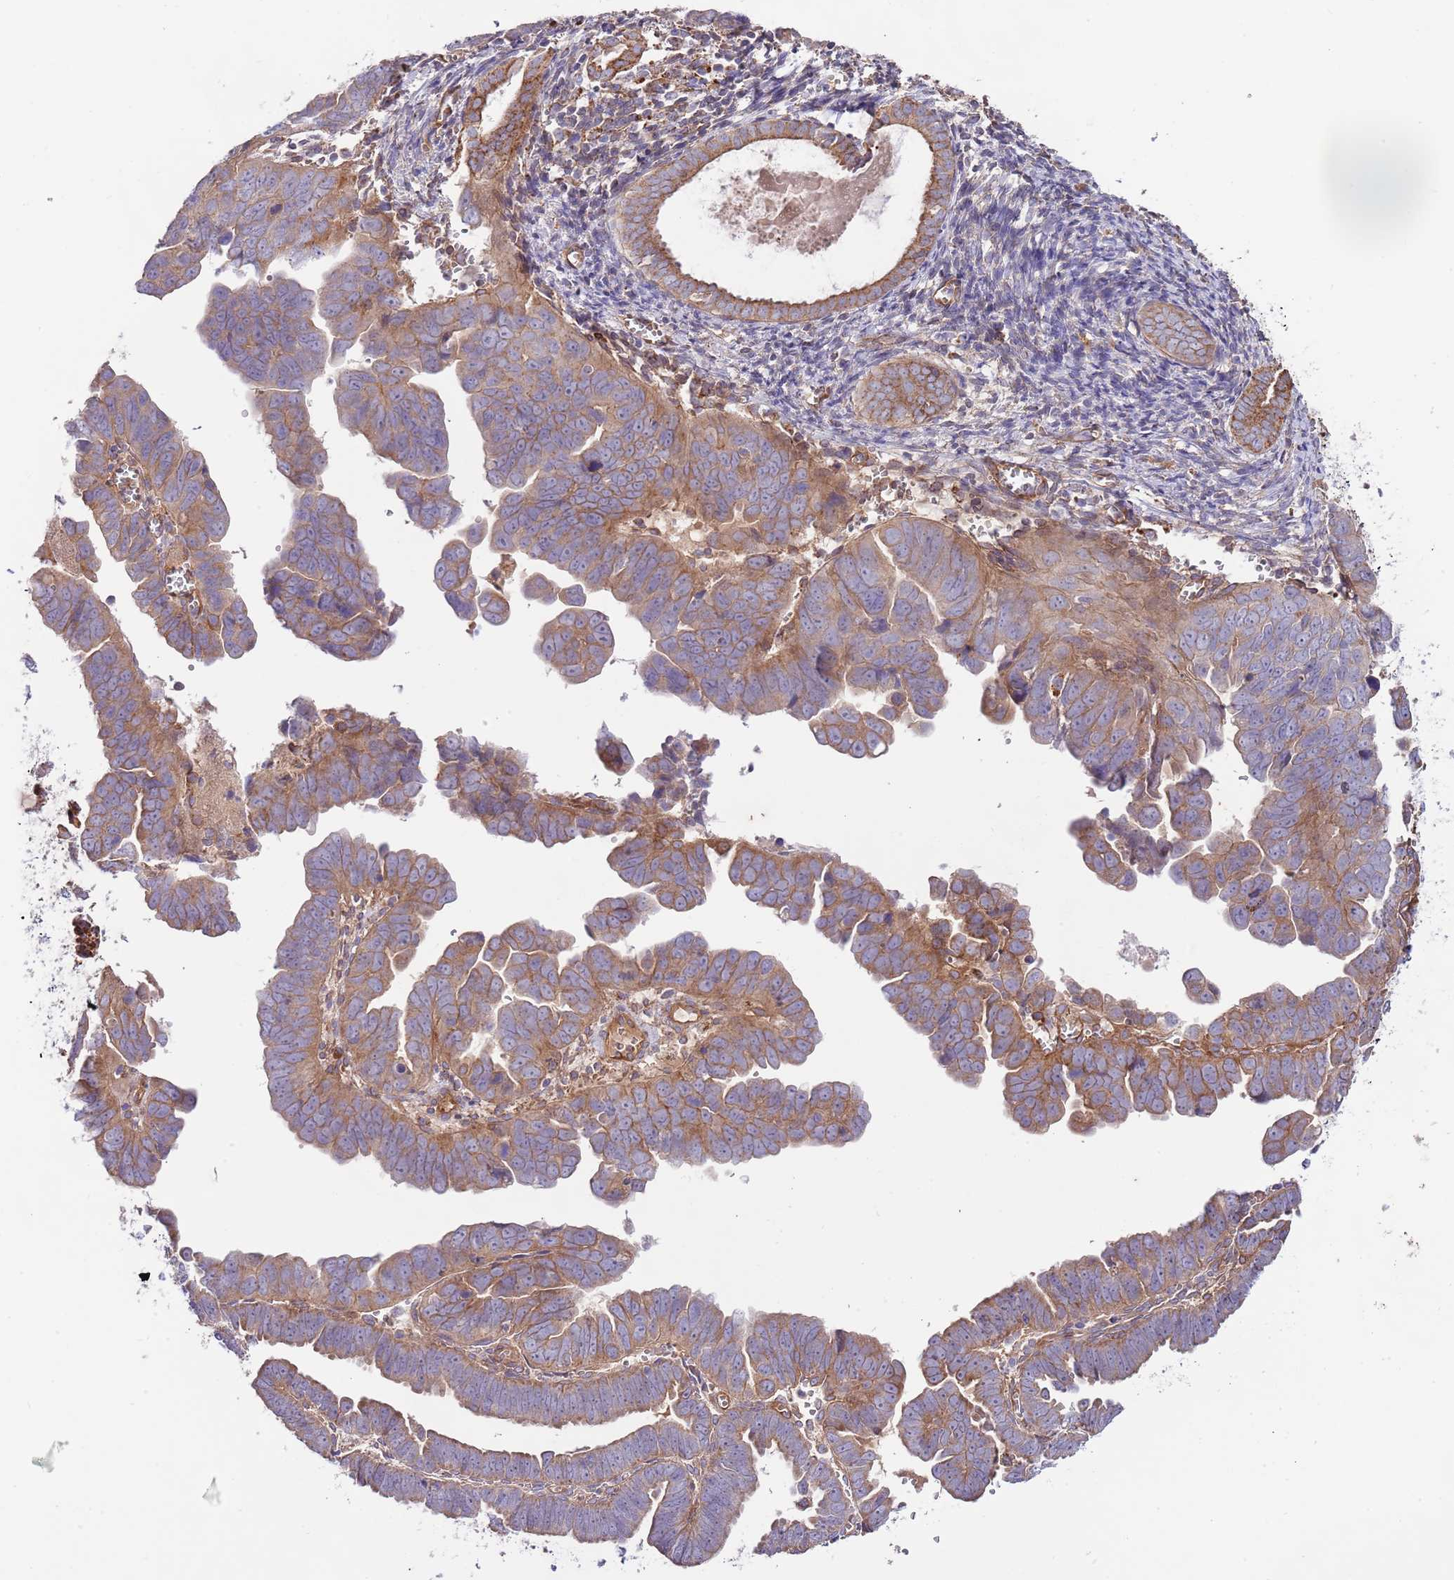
{"staining": {"intensity": "strong", "quantity": "25%-75%", "location": "cytoplasmic/membranous"}, "tissue": "endometrial cancer", "cell_type": "Tumor cells", "image_type": "cancer", "snomed": [{"axis": "morphology", "description": "Adenocarcinoma, NOS"}, {"axis": "topography", "description": "Endometrium"}], "caption": "Immunohistochemical staining of human endometrial cancer reveals strong cytoplasmic/membranous protein expression in approximately 25%-75% of tumor cells.", "gene": "DOCK6", "patient": {"sex": "female", "age": 75}}